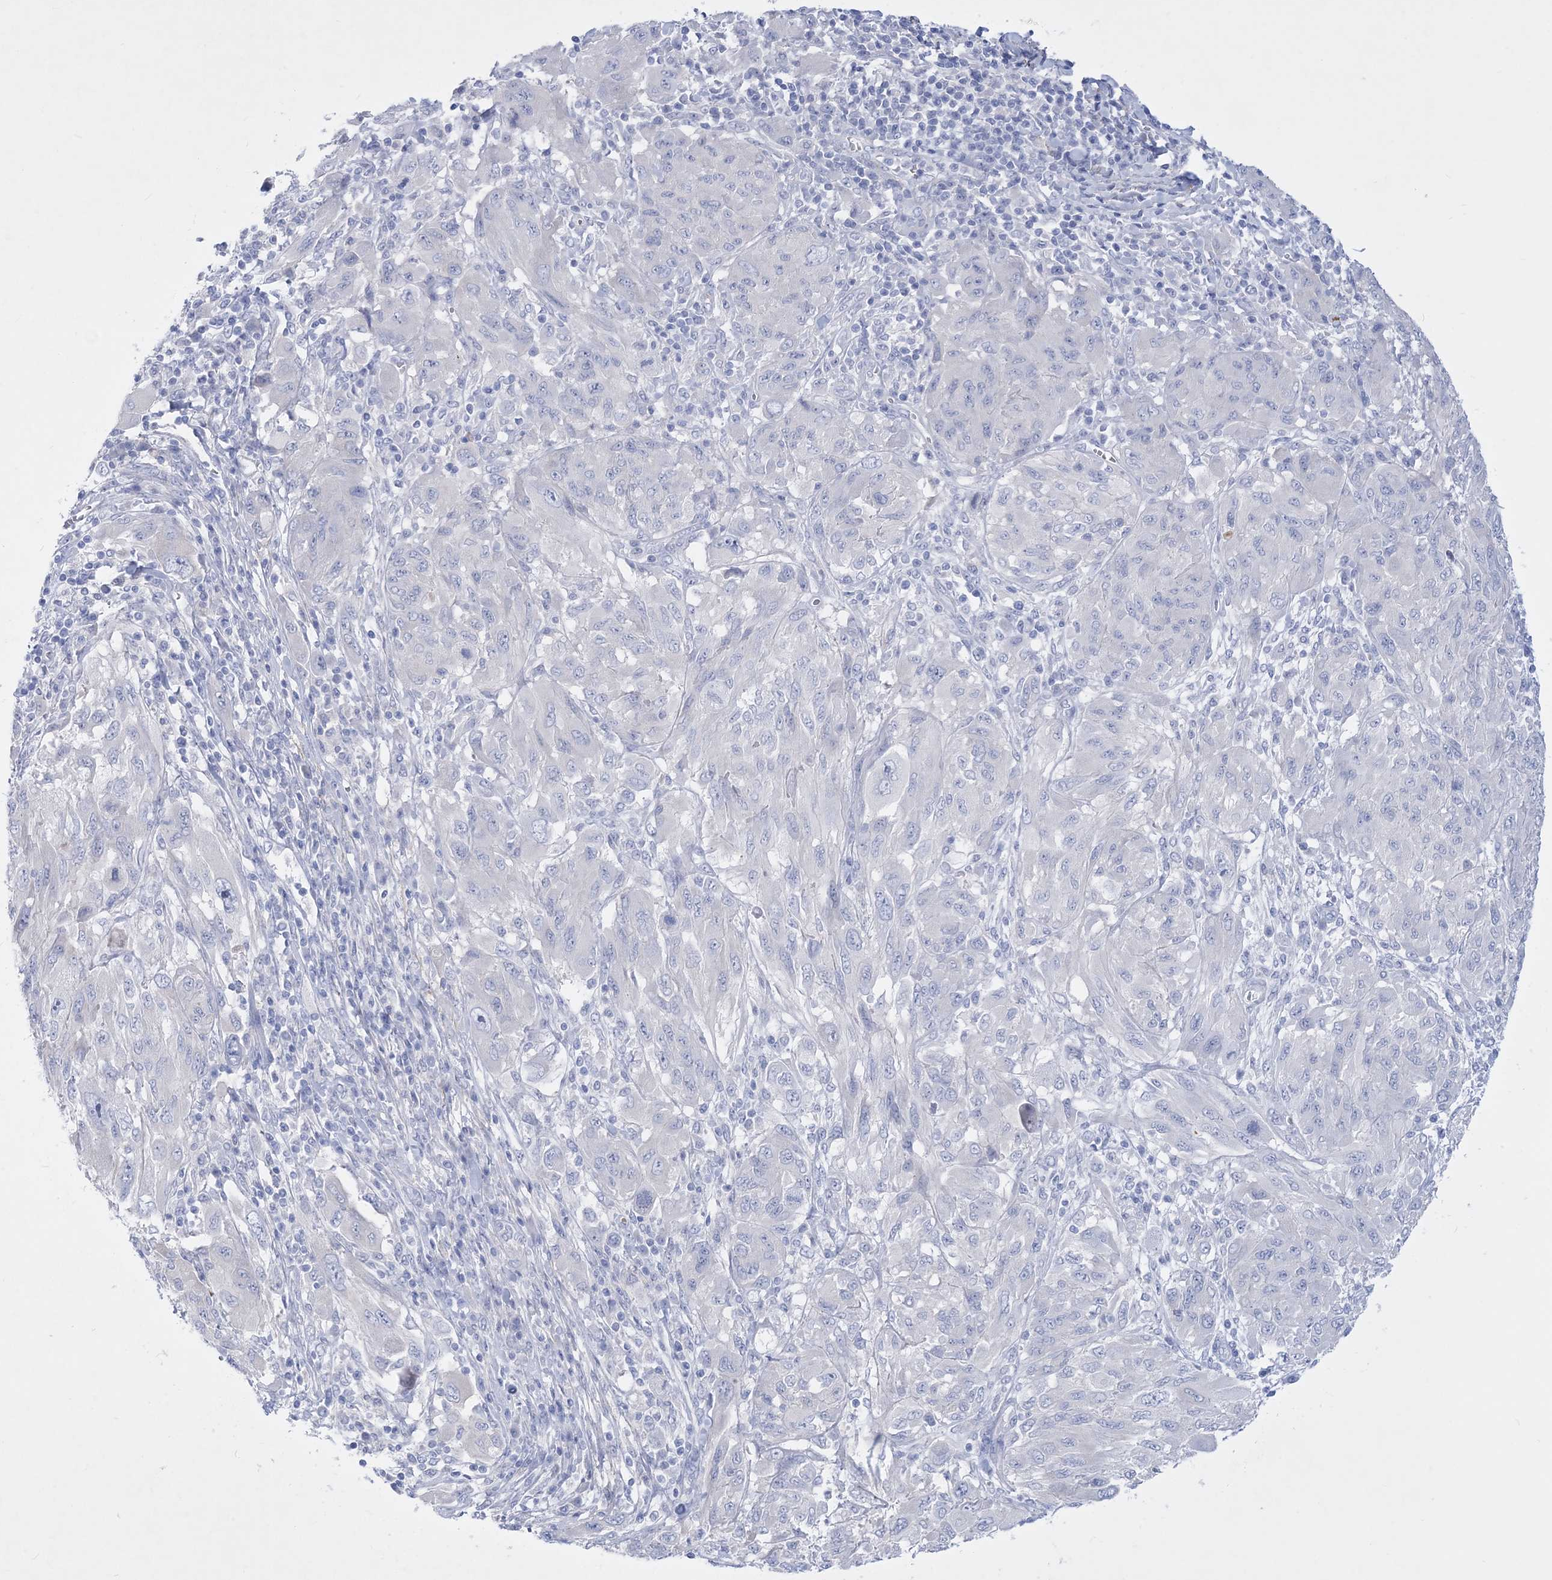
{"staining": {"intensity": "negative", "quantity": "none", "location": "none"}, "tissue": "melanoma", "cell_type": "Tumor cells", "image_type": "cancer", "snomed": [{"axis": "morphology", "description": "Malignant melanoma, NOS"}, {"axis": "topography", "description": "Skin"}], "caption": "Malignant melanoma was stained to show a protein in brown. There is no significant positivity in tumor cells. The staining was performed using DAB (3,3'-diaminobenzidine) to visualize the protein expression in brown, while the nuclei were stained in blue with hematoxylin (Magnification: 20x).", "gene": "WDR74", "patient": {"sex": "female", "age": 91}}